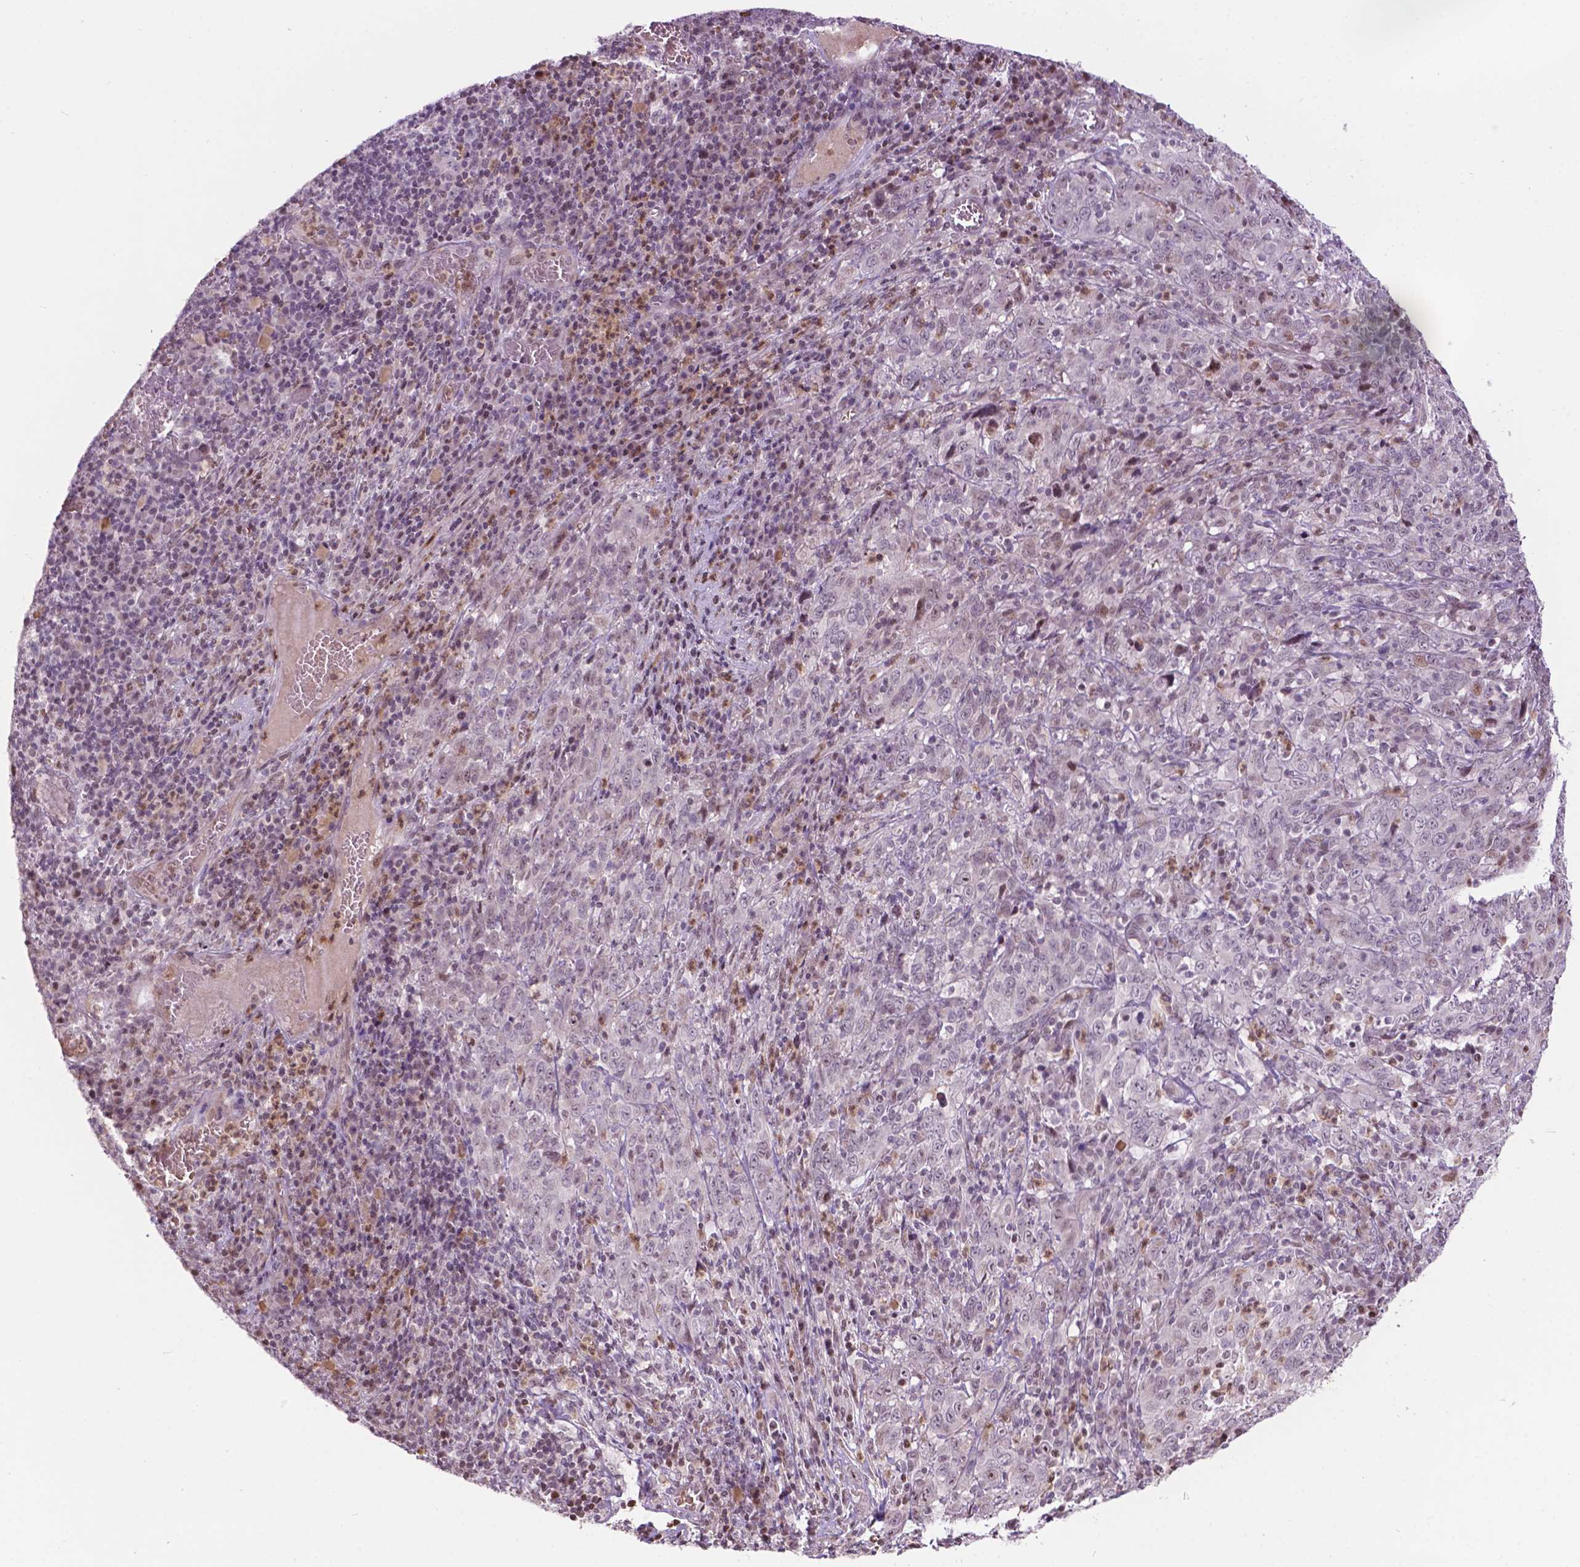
{"staining": {"intensity": "negative", "quantity": "none", "location": "none"}, "tissue": "cervical cancer", "cell_type": "Tumor cells", "image_type": "cancer", "snomed": [{"axis": "morphology", "description": "Squamous cell carcinoma, NOS"}, {"axis": "topography", "description": "Cervix"}], "caption": "Immunohistochemical staining of human cervical squamous cell carcinoma displays no significant positivity in tumor cells.", "gene": "PTPN18", "patient": {"sex": "female", "age": 46}}